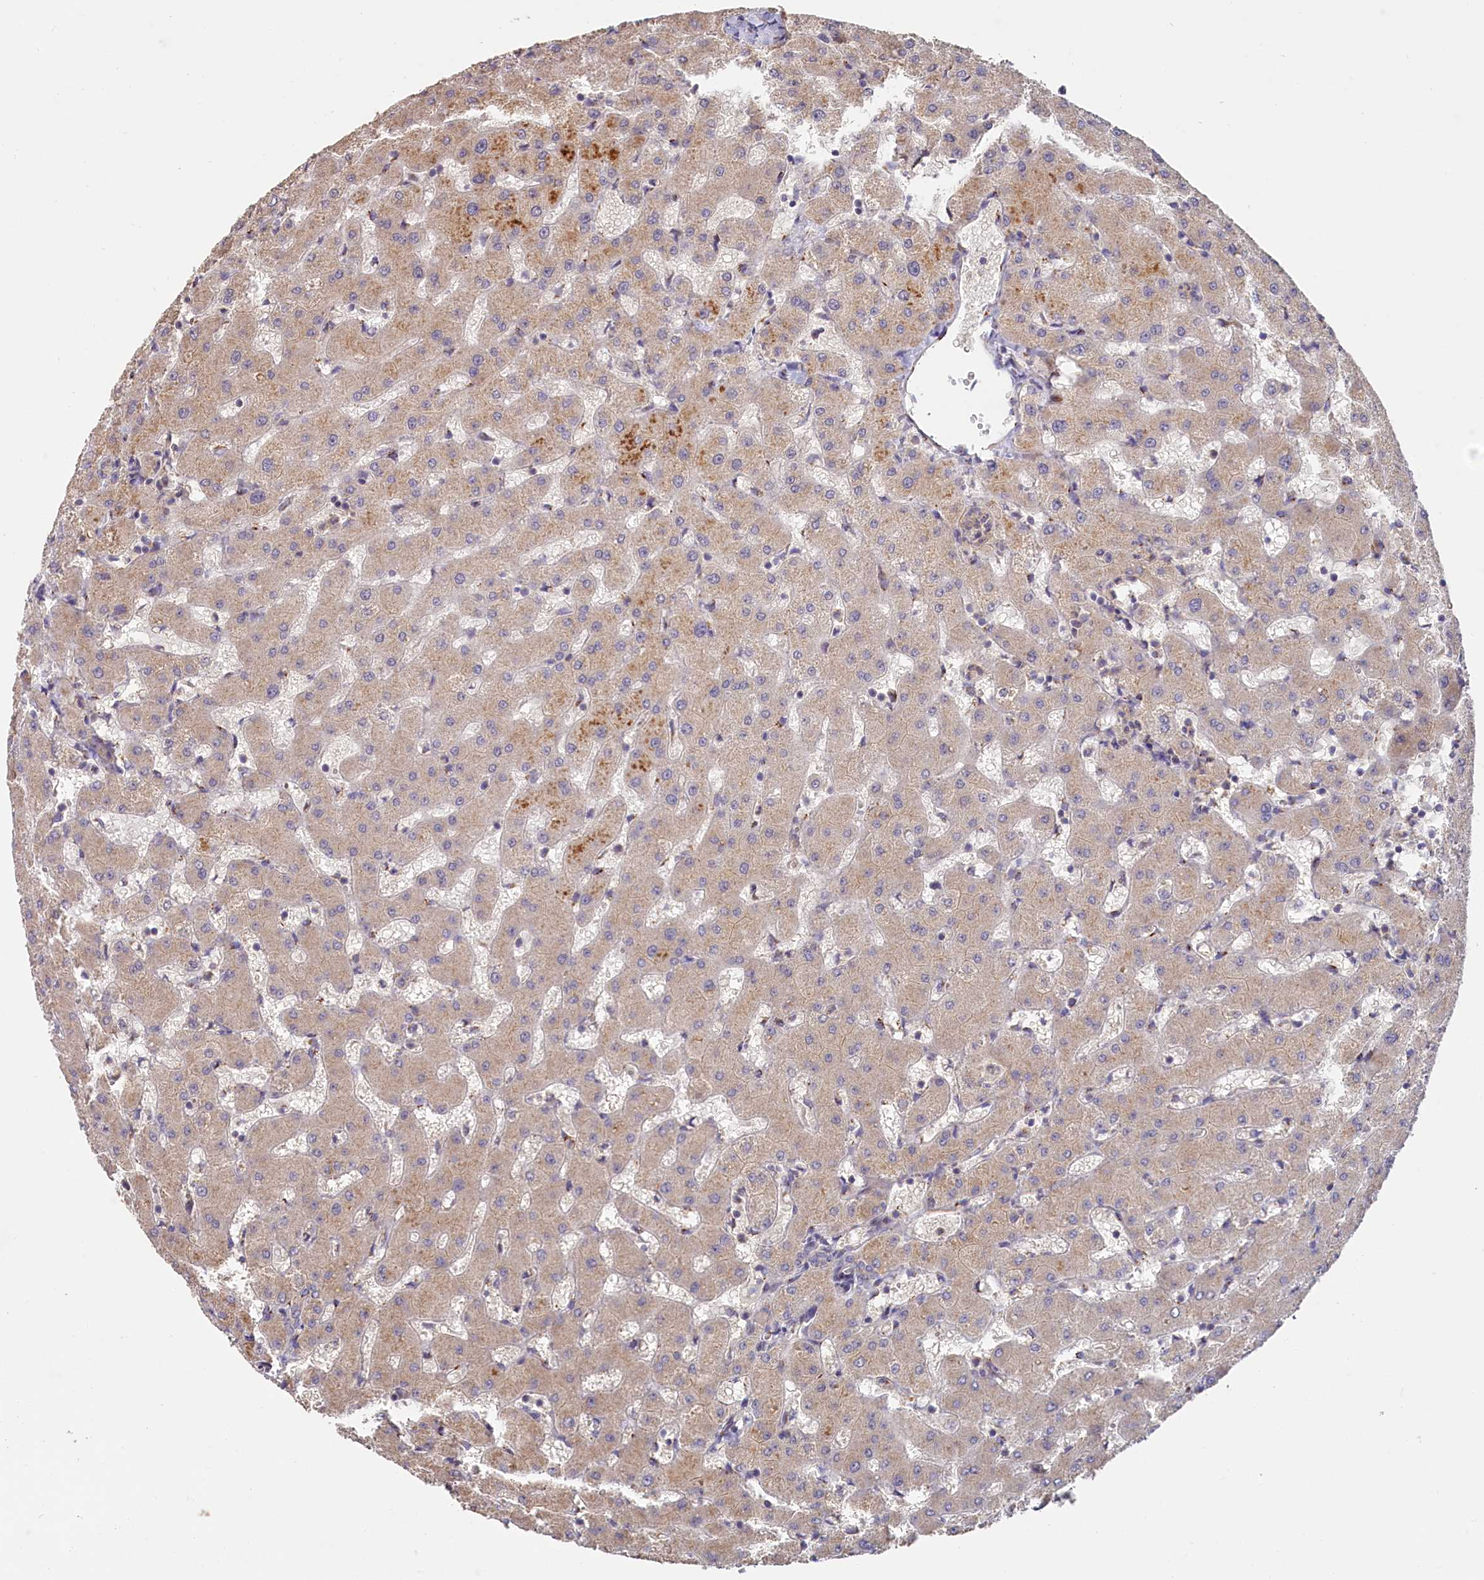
{"staining": {"intensity": "weak", "quantity": "25%-75%", "location": "cytoplasmic/membranous"}, "tissue": "liver", "cell_type": "Cholangiocytes", "image_type": "normal", "snomed": [{"axis": "morphology", "description": "Normal tissue, NOS"}, {"axis": "topography", "description": "Liver"}], "caption": "Immunohistochemistry staining of unremarkable liver, which exhibits low levels of weak cytoplasmic/membranous expression in approximately 25%-75% of cholangiocytes indicating weak cytoplasmic/membranous protein staining. The staining was performed using DAB (brown) for protein detection and nuclei were counterstained in hematoxylin (blue).", "gene": "TANGO6", "patient": {"sex": "female", "age": 63}}